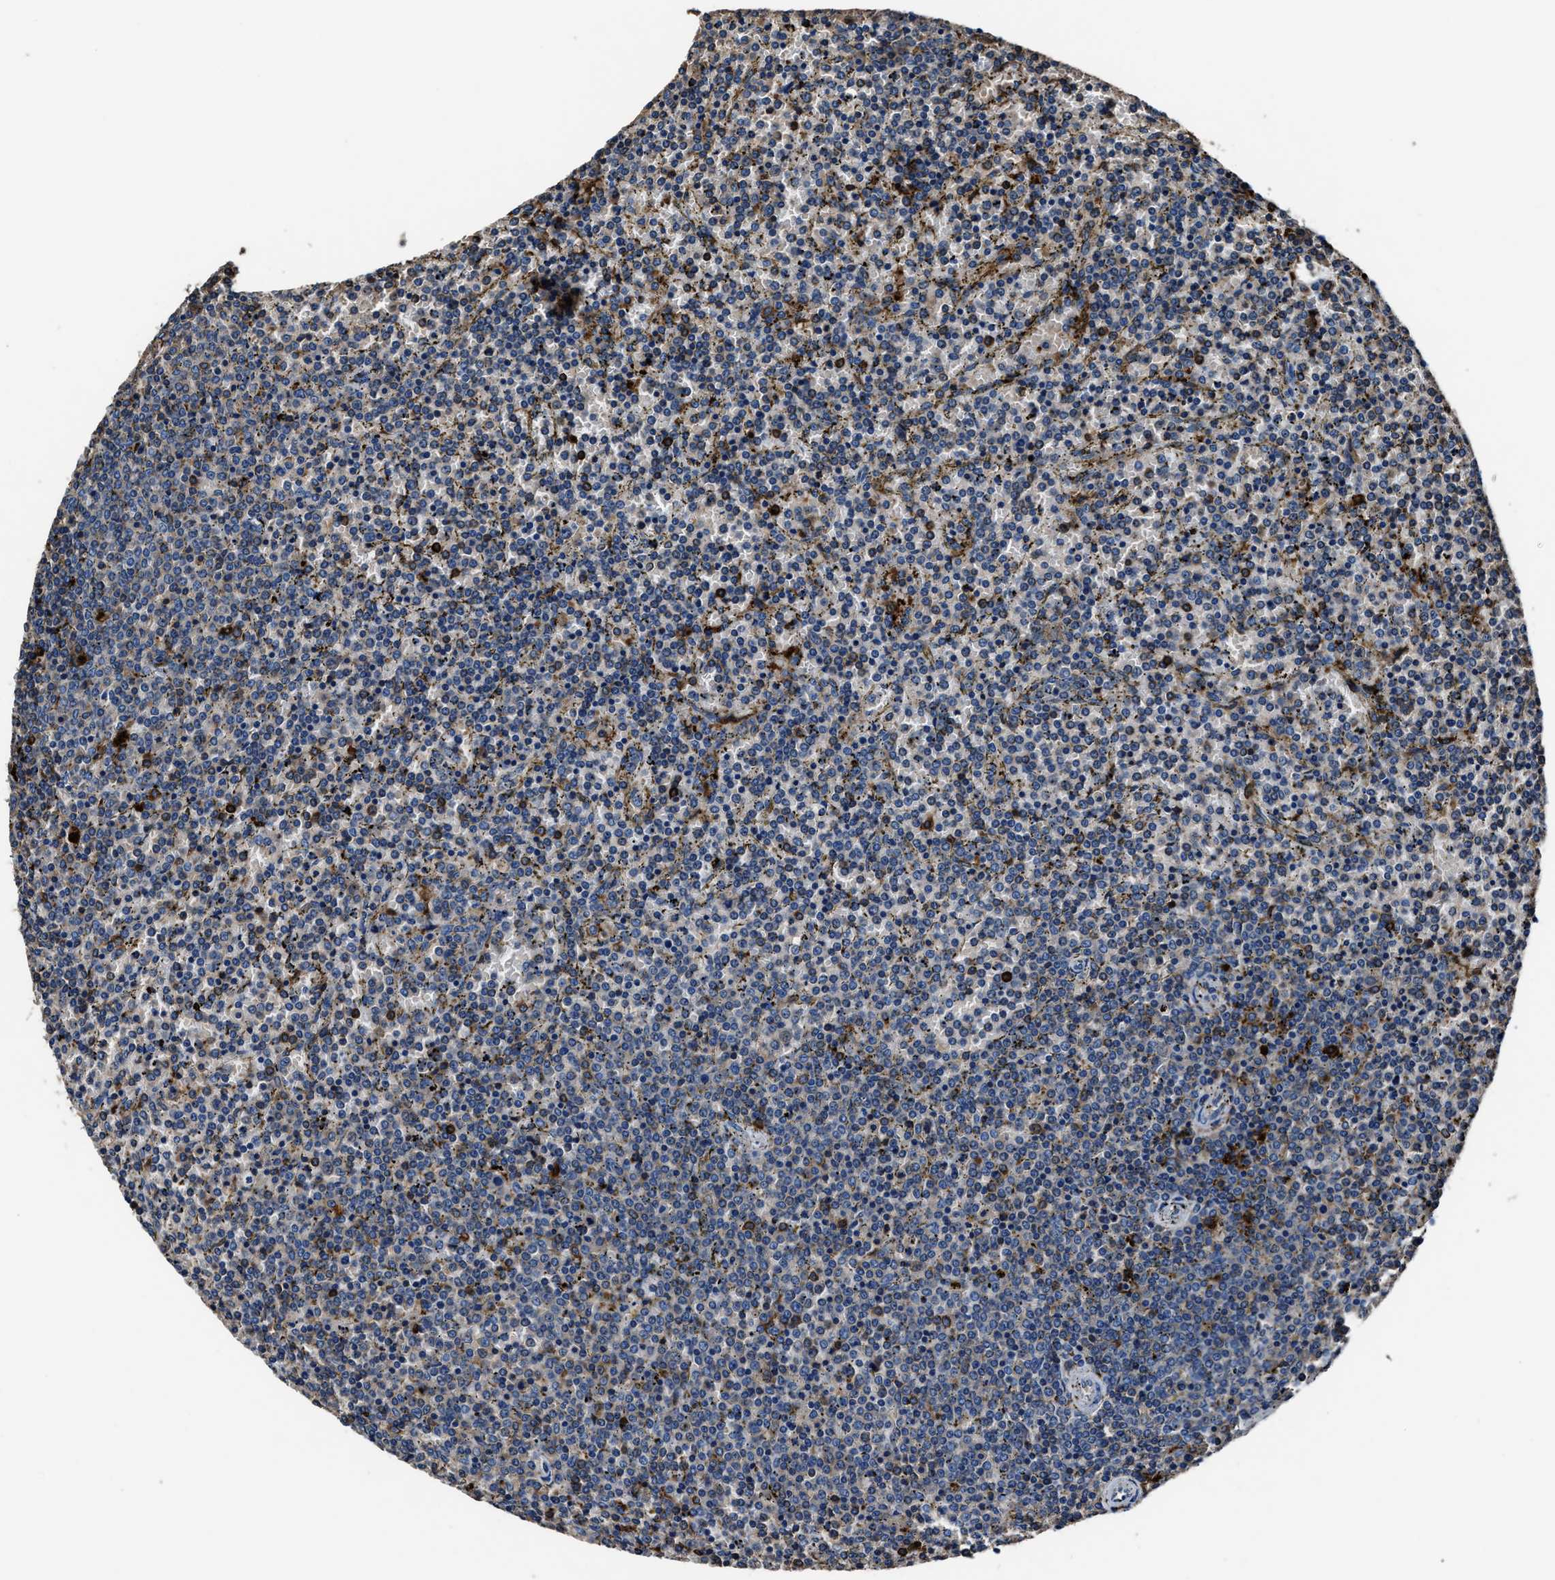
{"staining": {"intensity": "negative", "quantity": "none", "location": "none"}, "tissue": "lymphoma", "cell_type": "Tumor cells", "image_type": "cancer", "snomed": [{"axis": "morphology", "description": "Malignant lymphoma, non-Hodgkin's type, Low grade"}, {"axis": "topography", "description": "Spleen"}], "caption": "IHC of malignant lymphoma, non-Hodgkin's type (low-grade) exhibits no expression in tumor cells. (IHC, brightfield microscopy, high magnification).", "gene": "FTL", "patient": {"sex": "female", "age": 77}}